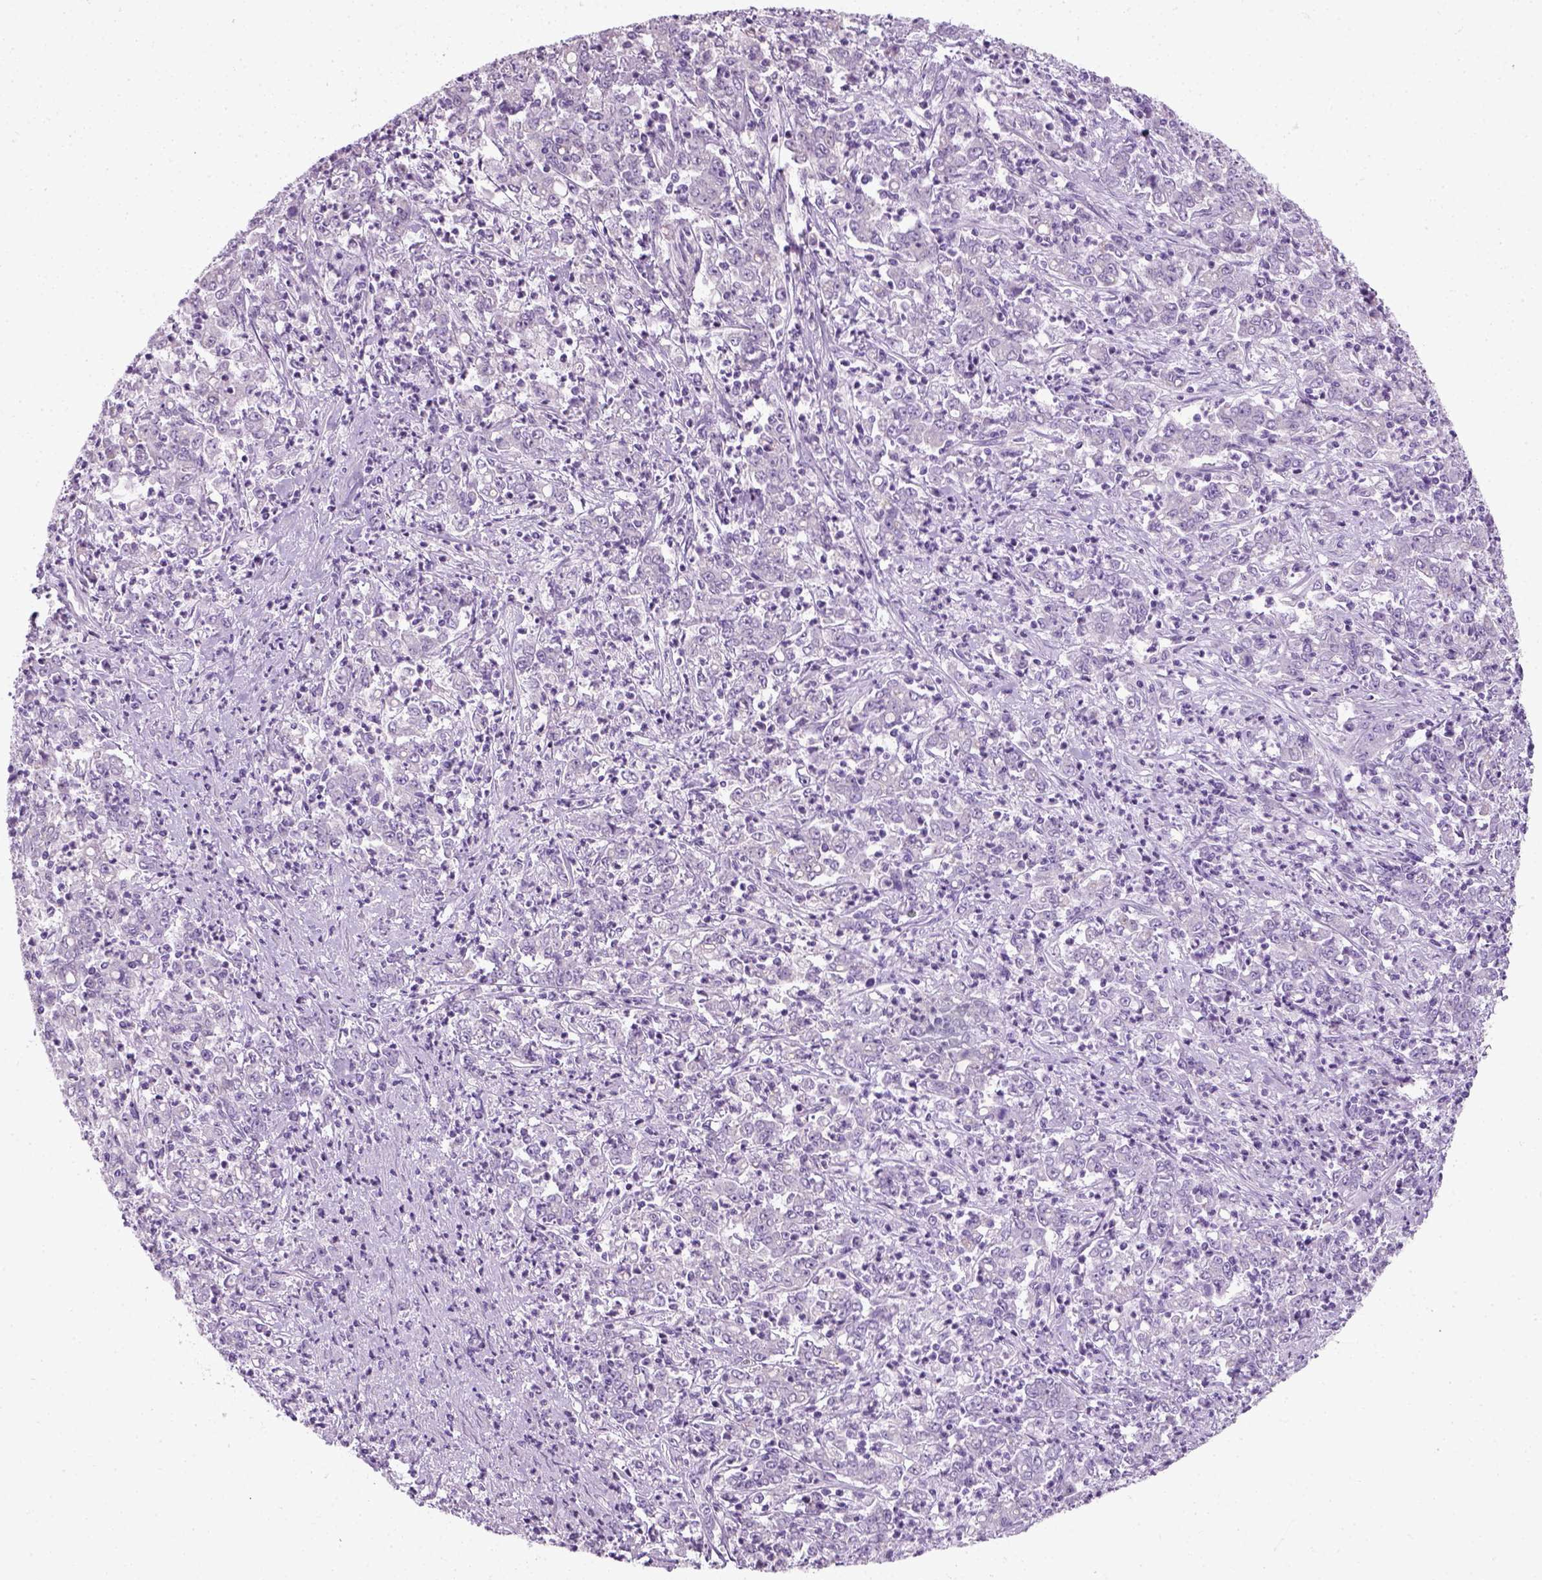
{"staining": {"intensity": "negative", "quantity": "none", "location": "none"}, "tissue": "stomach cancer", "cell_type": "Tumor cells", "image_type": "cancer", "snomed": [{"axis": "morphology", "description": "Adenocarcinoma, NOS"}, {"axis": "topography", "description": "Stomach, lower"}], "caption": "High power microscopy micrograph of an immunohistochemistry (IHC) image of adenocarcinoma (stomach), revealing no significant positivity in tumor cells.", "gene": "SLC12A5", "patient": {"sex": "female", "age": 71}}